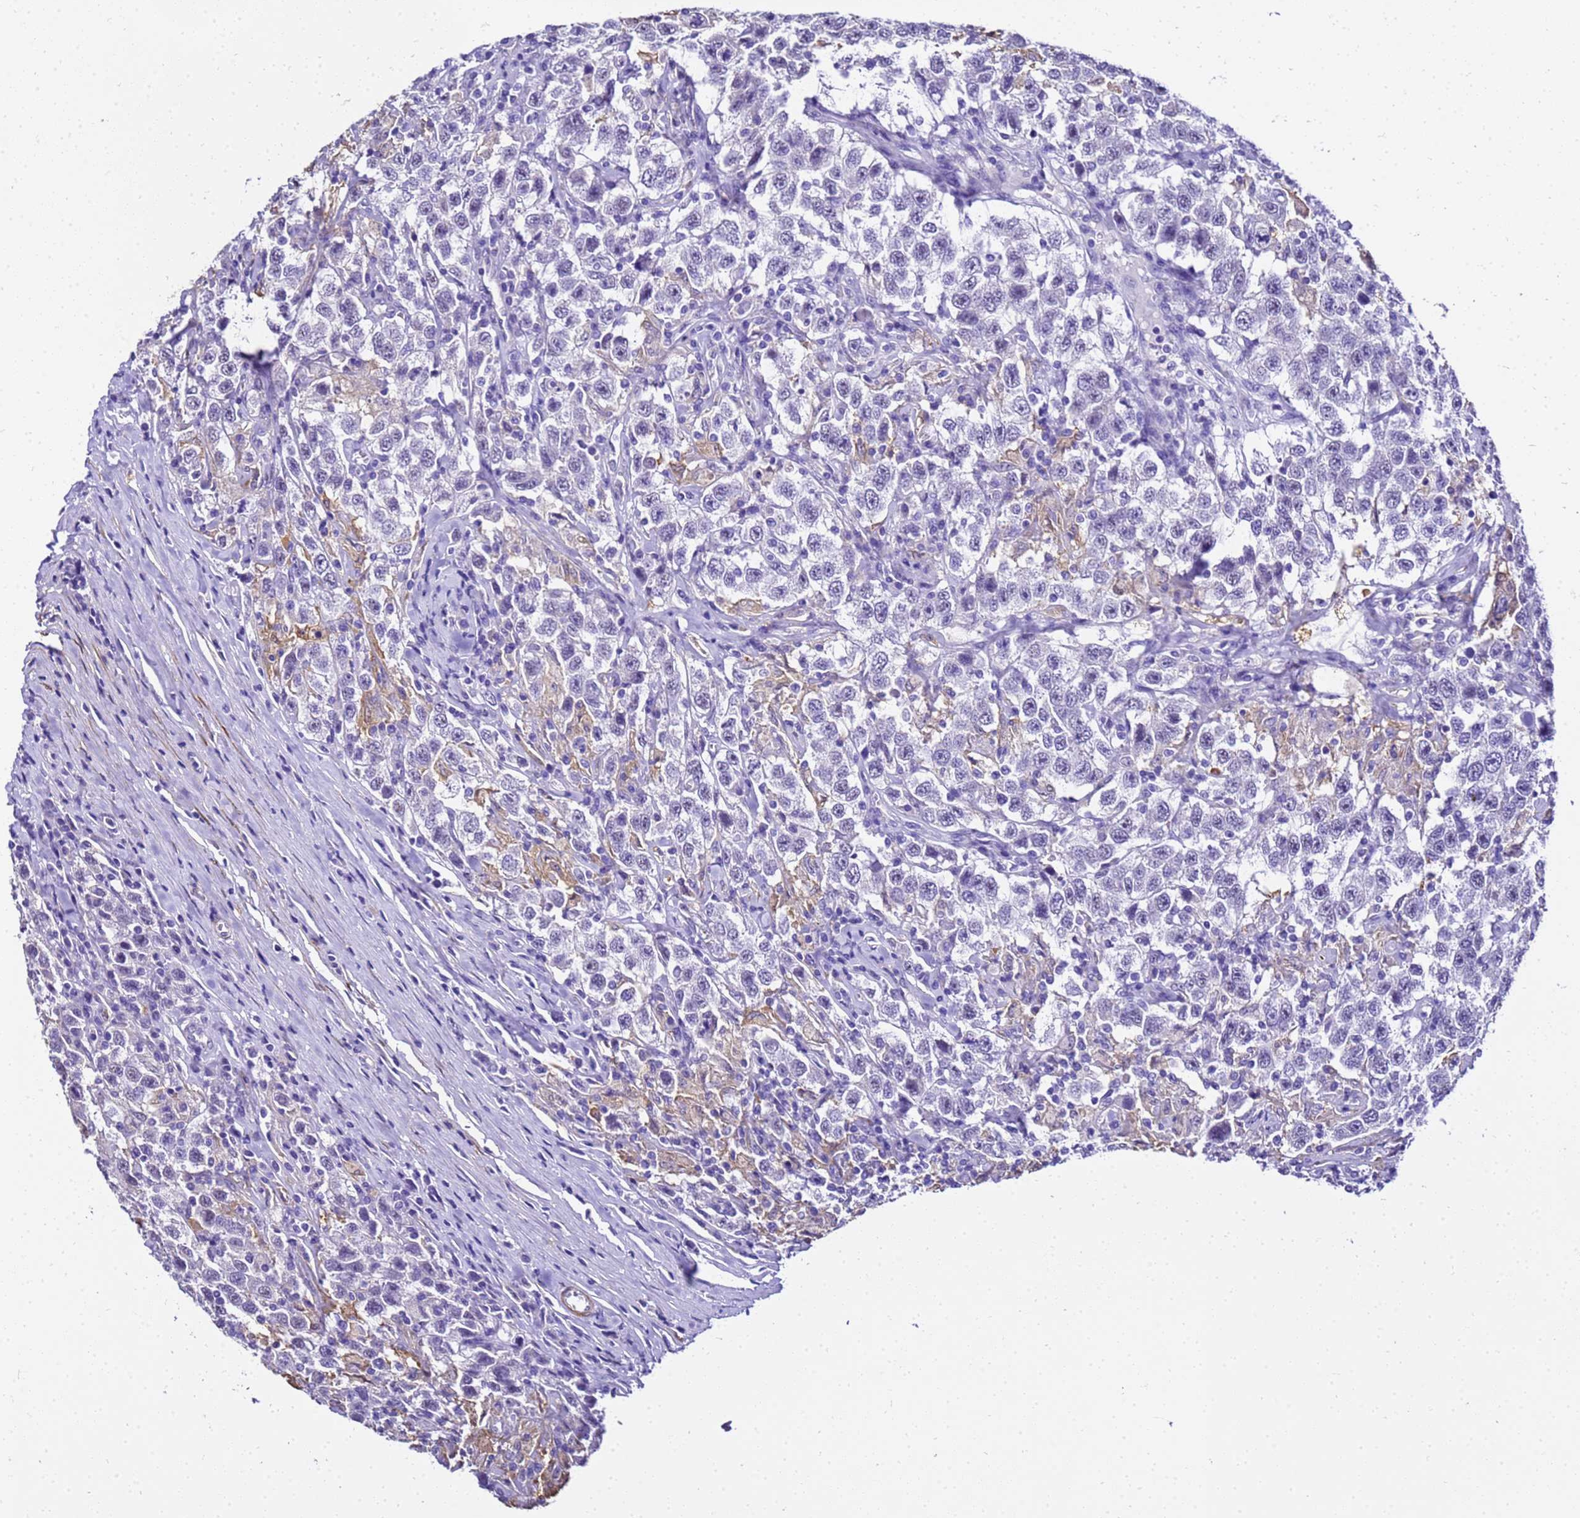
{"staining": {"intensity": "negative", "quantity": "none", "location": "none"}, "tissue": "testis cancer", "cell_type": "Tumor cells", "image_type": "cancer", "snomed": [{"axis": "morphology", "description": "Seminoma, NOS"}, {"axis": "topography", "description": "Testis"}], "caption": "Photomicrograph shows no significant protein positivity in tumor cells of seminoma (testis).", "gene": "HSPB6", "patient": {"sex": "male", "age": 41}}